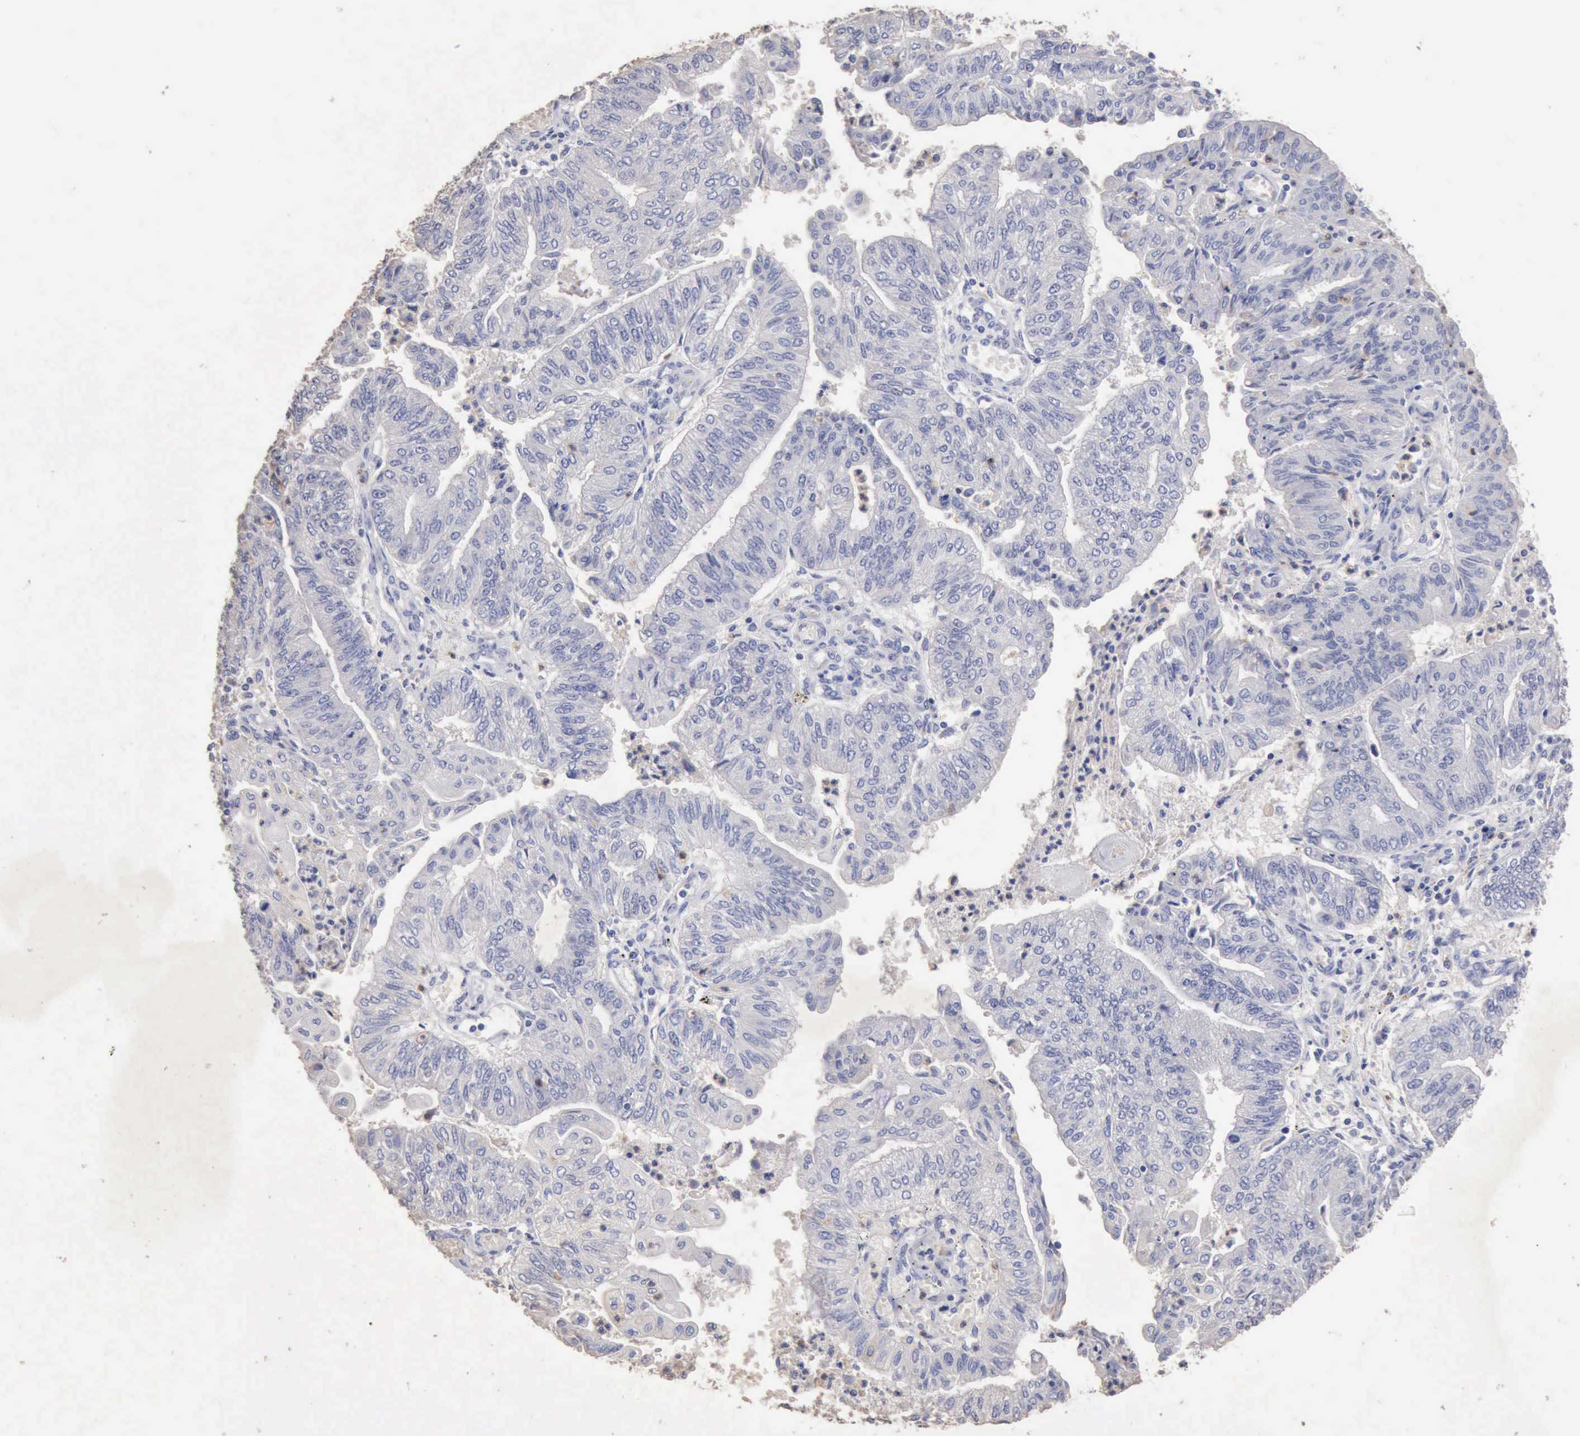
{"staining": {"intensity": "negative", "quantity": "none", "location": "none"}, "tissue": "endometrial cancer", "cell_type": "Tumor cells", "image_type": "cancer", "snomed": [{"axis": "morphology", "description": "Adenocarcinoma, NOS"}, {"axis": "topography", "description": "Endometrium"}], "caption": "Histopathology image shows no significant protein staining in tumor cells of endometrial cancer. (DAB immunohistochemistry (IHC), high magnification).", "gene": "KRT6B", "patient": {"sex": "female", "age": 59}}